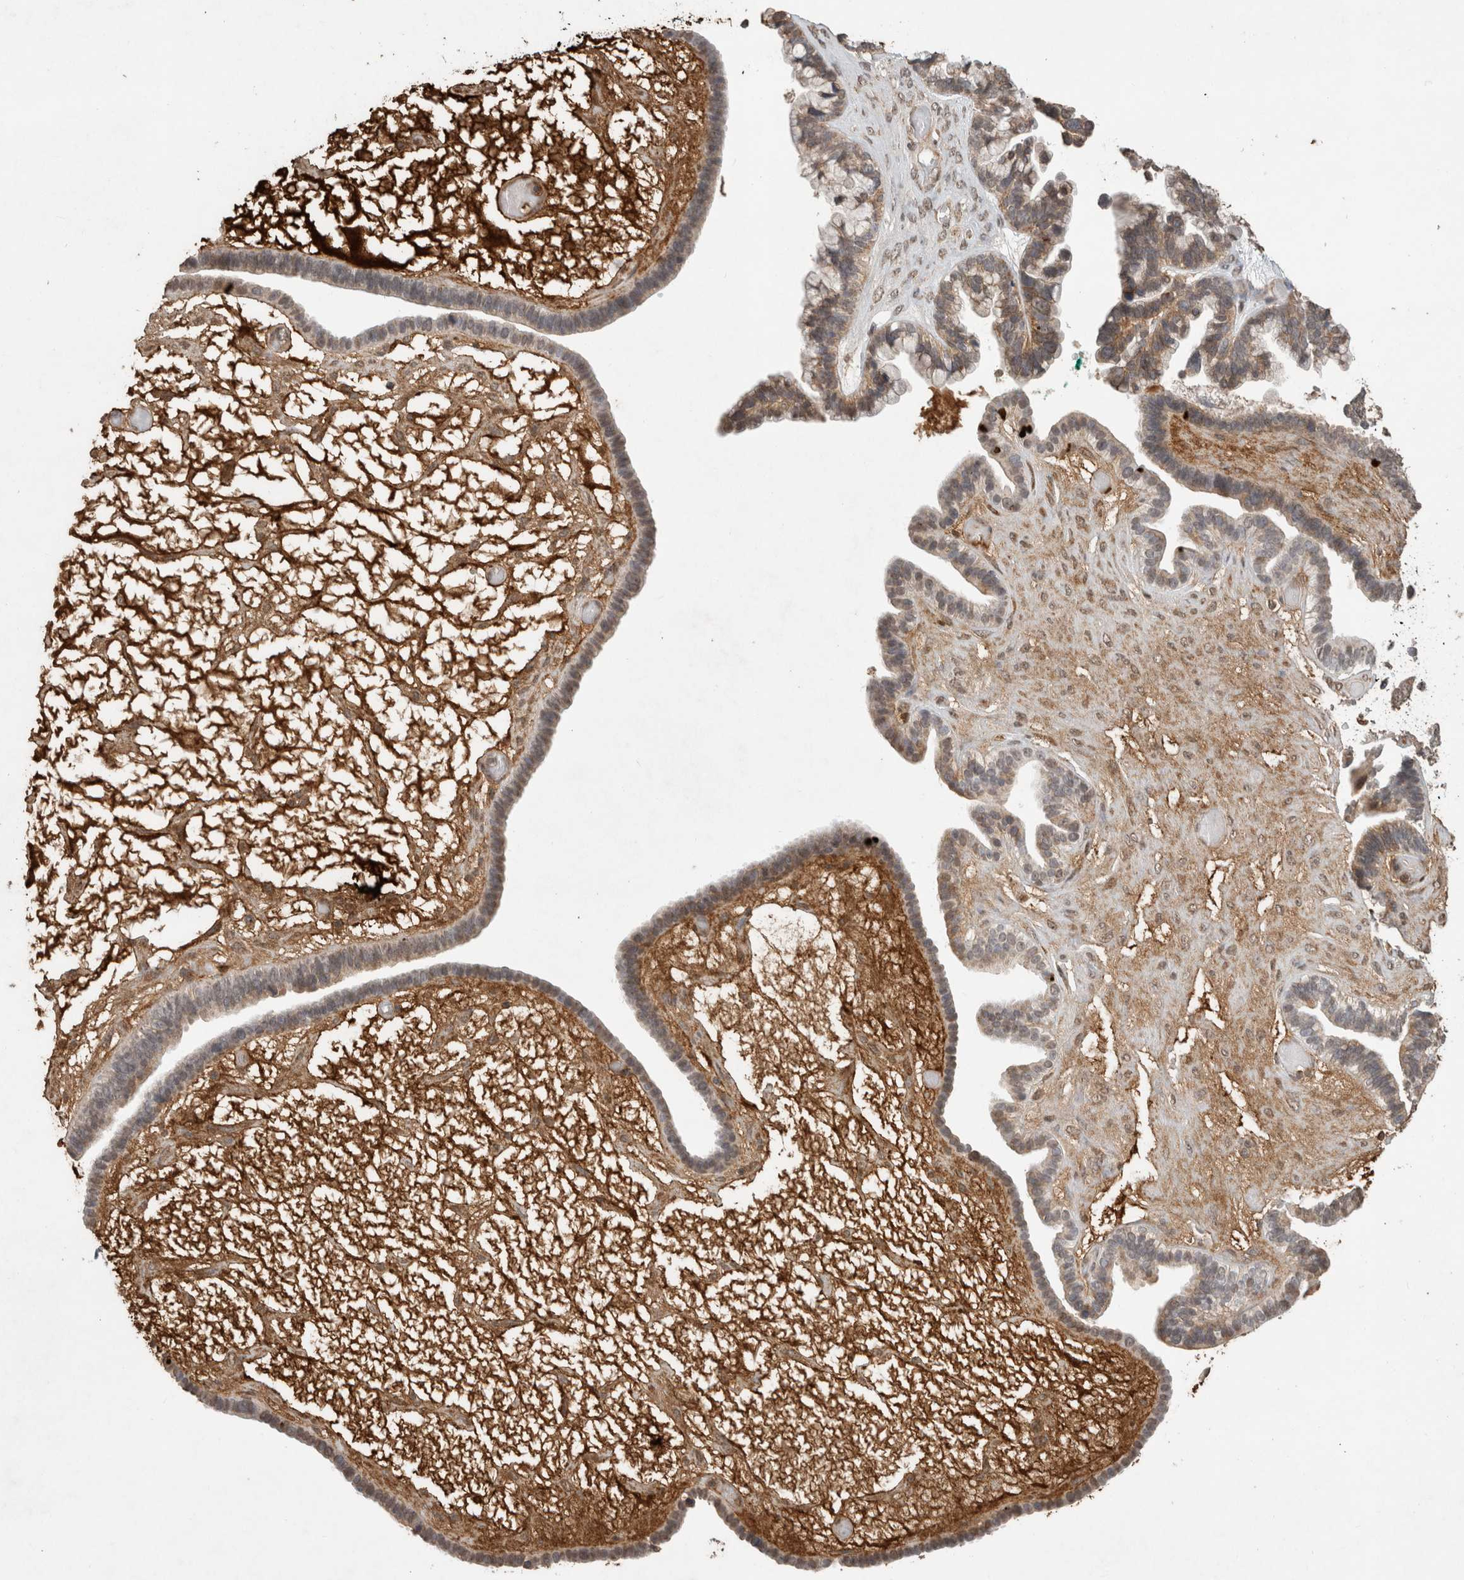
{"staining": {"intensity": "moderate", "quantity": "25%-75%", "location": "cytoplasmic/membranous"}, "tissue": "ovarian cancer", "cell_type": "Tumor cells", "image_type": "cancer", "snomed": [{"axis": "morphology", "description": "Cystadenocarcinoma, serous, NOS"}, {"axis": "topography", "description": "Ovary"}], "caption": "DAB immunohistochemical staining of human ovarian serous cystadenocarcinoma displays moderate cytoplasmic/membranous protein expression in approximately 25%-75% of tumor cells.", "gene": "FAM3A", "patient": {"sex": "female", "age": 56}}